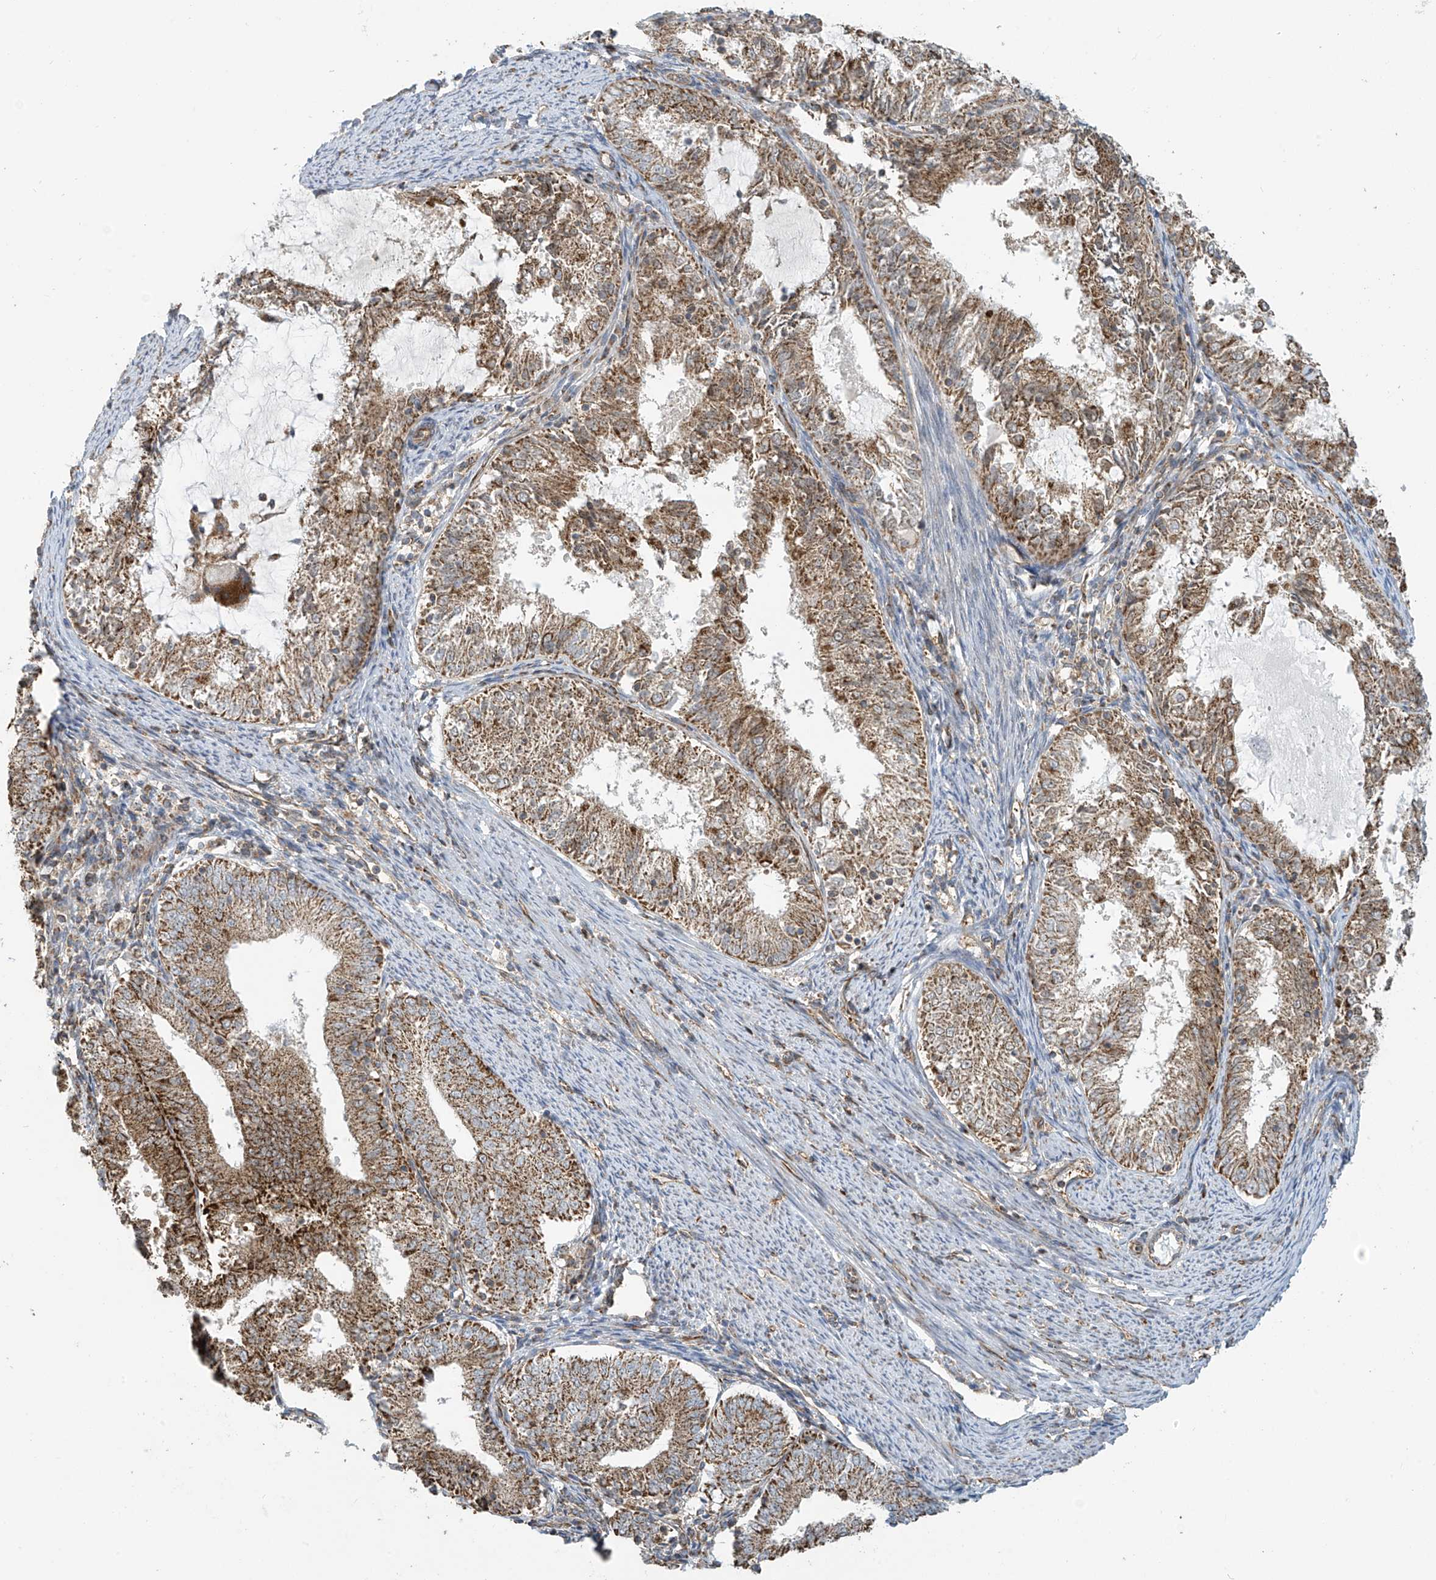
{"staining": {"intensity": "moderate", "quantity": ">75%", "location": "cytoplasmic/membranous"}, "tissue": "endometrial cancer", "cell_type": "Tumor cells", "image_type": "cancer", "snomed": [{"axis": "morphology", "description": "Adenocarcinoma, NOS"}, {"axis": "topography", "description": "Endometrium"}], "caption": "Immunohistochemistry photomicrograph of neoplastic tissue: endometrial adenocarcinoma stained using immunohistochemistry (IHC) exhibits medium levels of moderate protein expression localized specifically in the cytoplasmic/membranous of tumor cells, appearing as a cytoplasmic/membranous brown color.", "gene": "METTL6", "patient": {"sex": "female", "age": 57}}